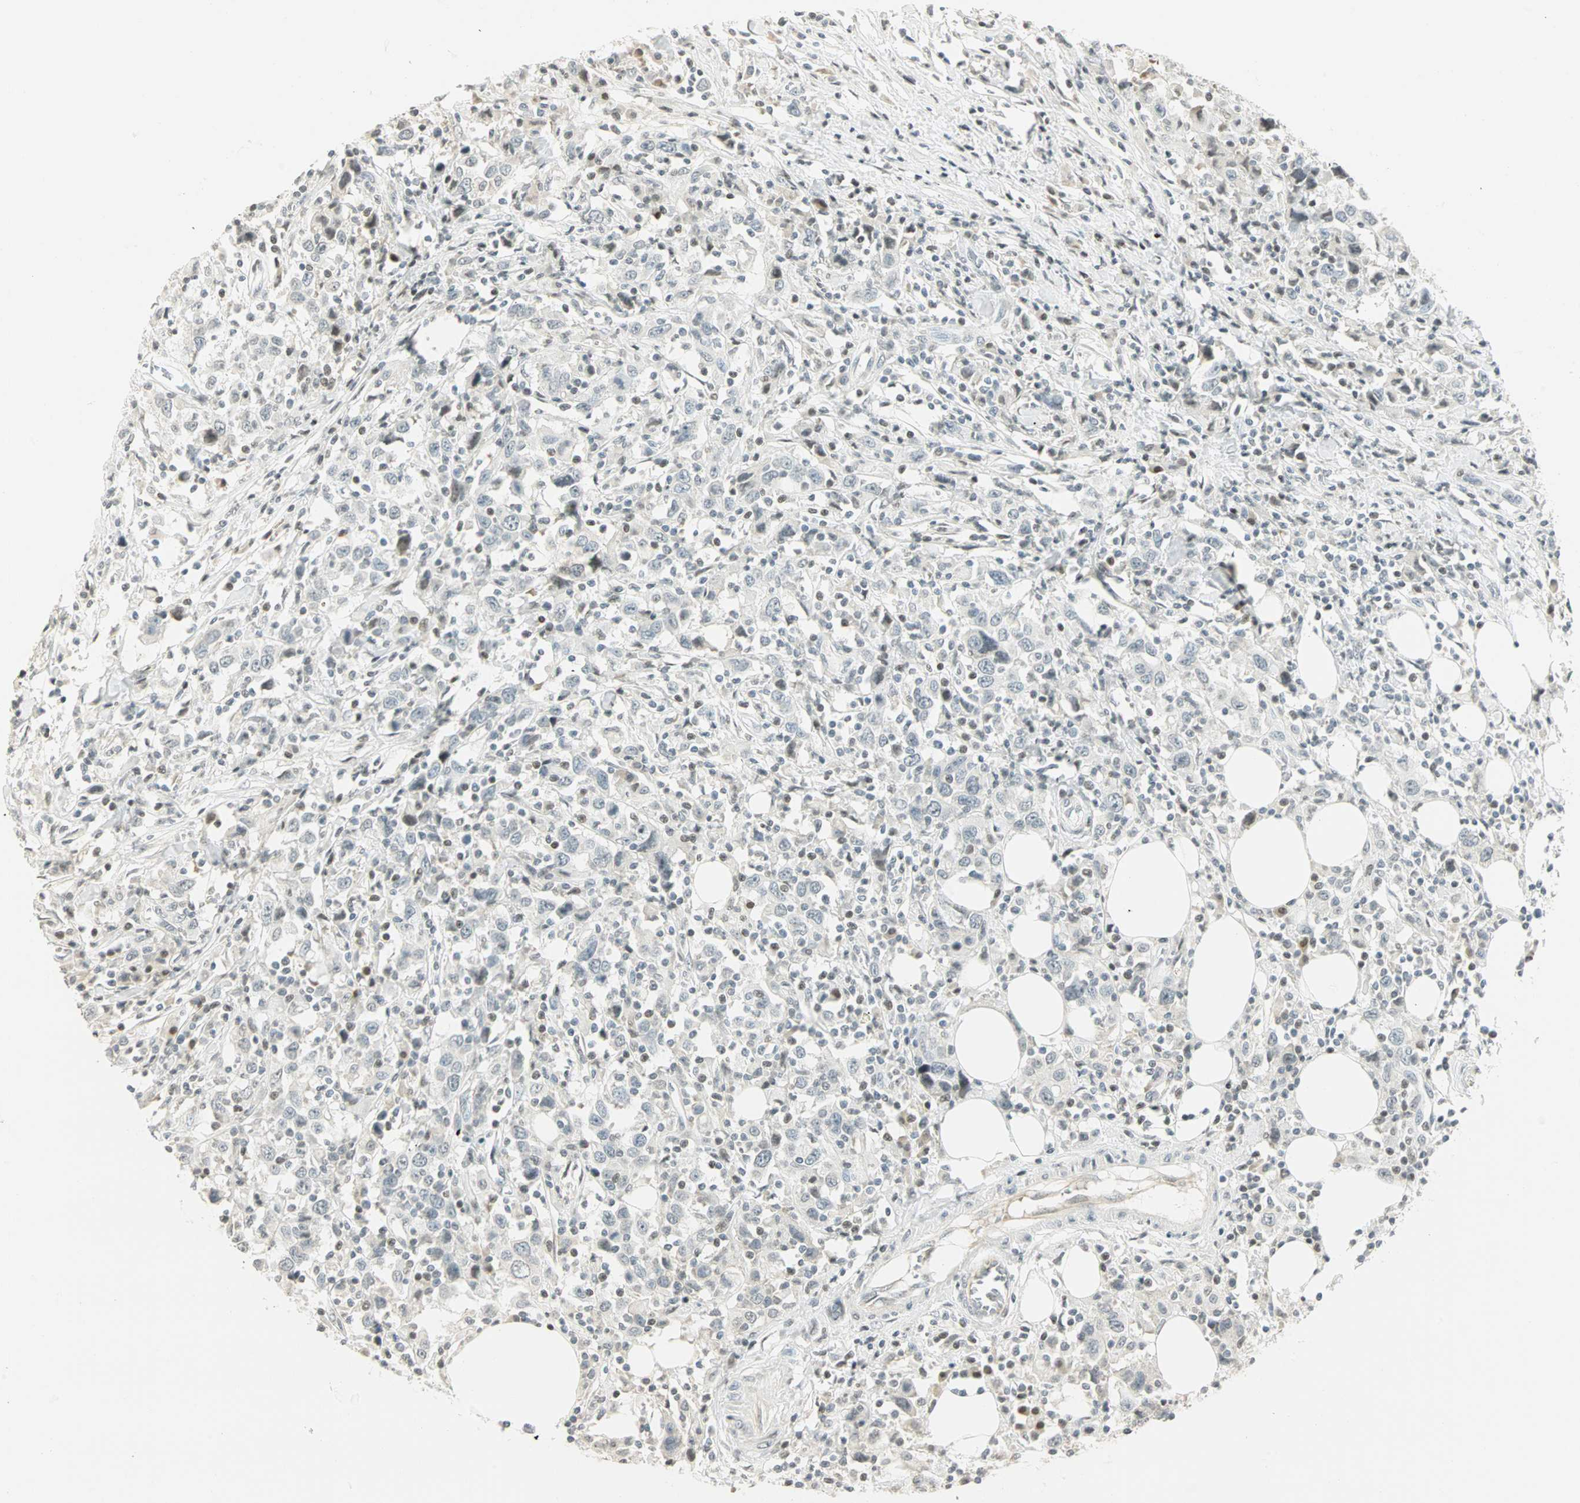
{"staining": {"intensity": "weak", "quantity": "<25%", "location": "nuclear"}, "tissue": "urothelial cancer", "cell_type": "Tumor cells", "image_type": "cancer", "snomed": [{"axis": "morphology", "description": "Urothelial carcinoma, High grade"}, {"axis": "topography", "description": "Urinary bladder"}], "caption": "A high-resolution micrograph shows immunohistochemistry staining of urothelial carcinoma (high-grade), which reveals no significant expression in tumor cells.", "gene": "SMAD3", "patient": {"sex": "male", "age": 61}}